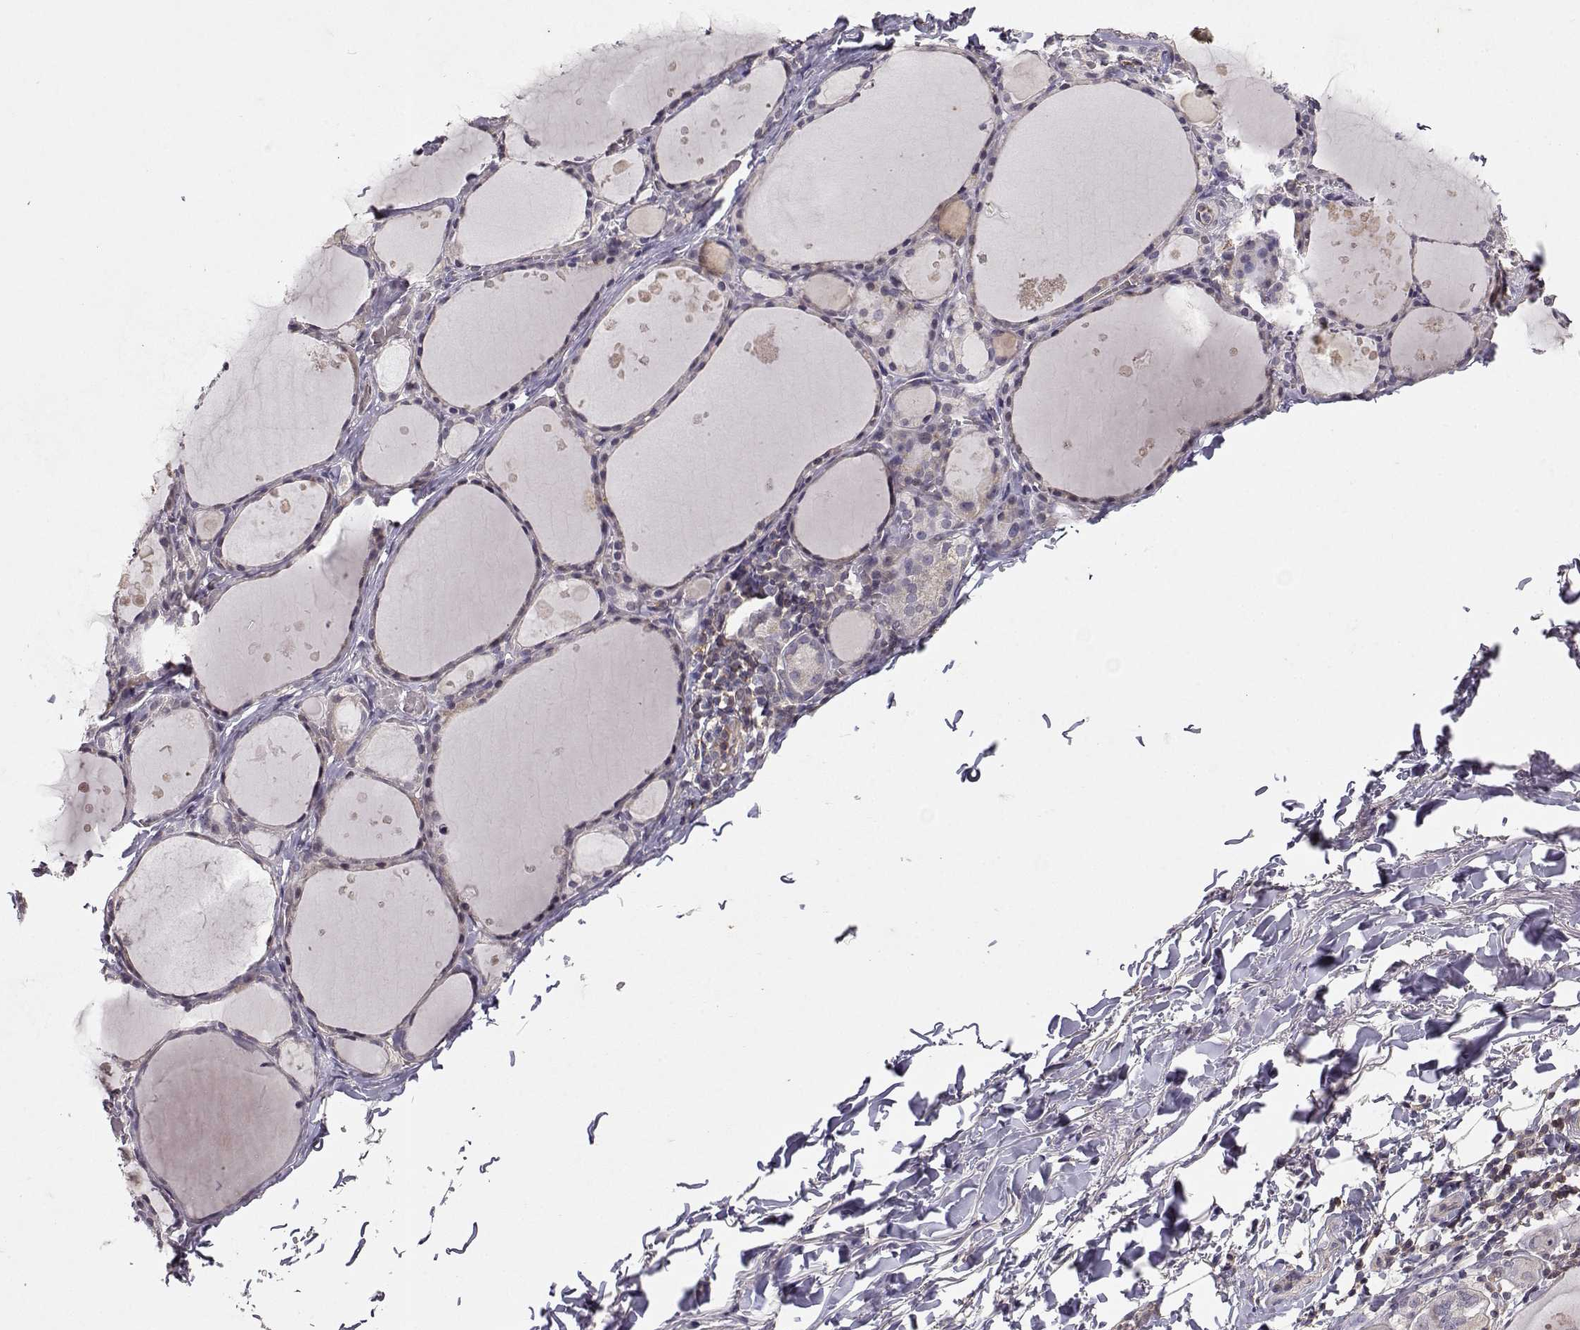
{"staining": {"intensity": "negative", "quantity": "none", "location": "none"}, "tissue": "thyroid gland", "cell_type": "Glandular cells", "image_type": "normal", "snomed": [{"axis": "morphology", "description": "Normal tissue, NOS"}, {"axis": "topography", "description": "Thyroid gland"}], "caption": "High magnification brightfield microscopy of normal thyroid gland stained with DAB (3,3'-diaminobenzidine) (brown) and counterstained with hematoxylin (blue): glandular cells show no significant positivity. (Brightfield microscopy of DAB (3,3'-diaminobenzidine) immunohistochemistry (IHC) at high magnification).", "gene": "IFITM1", "patient": {"sex": "male", "age": 68}}